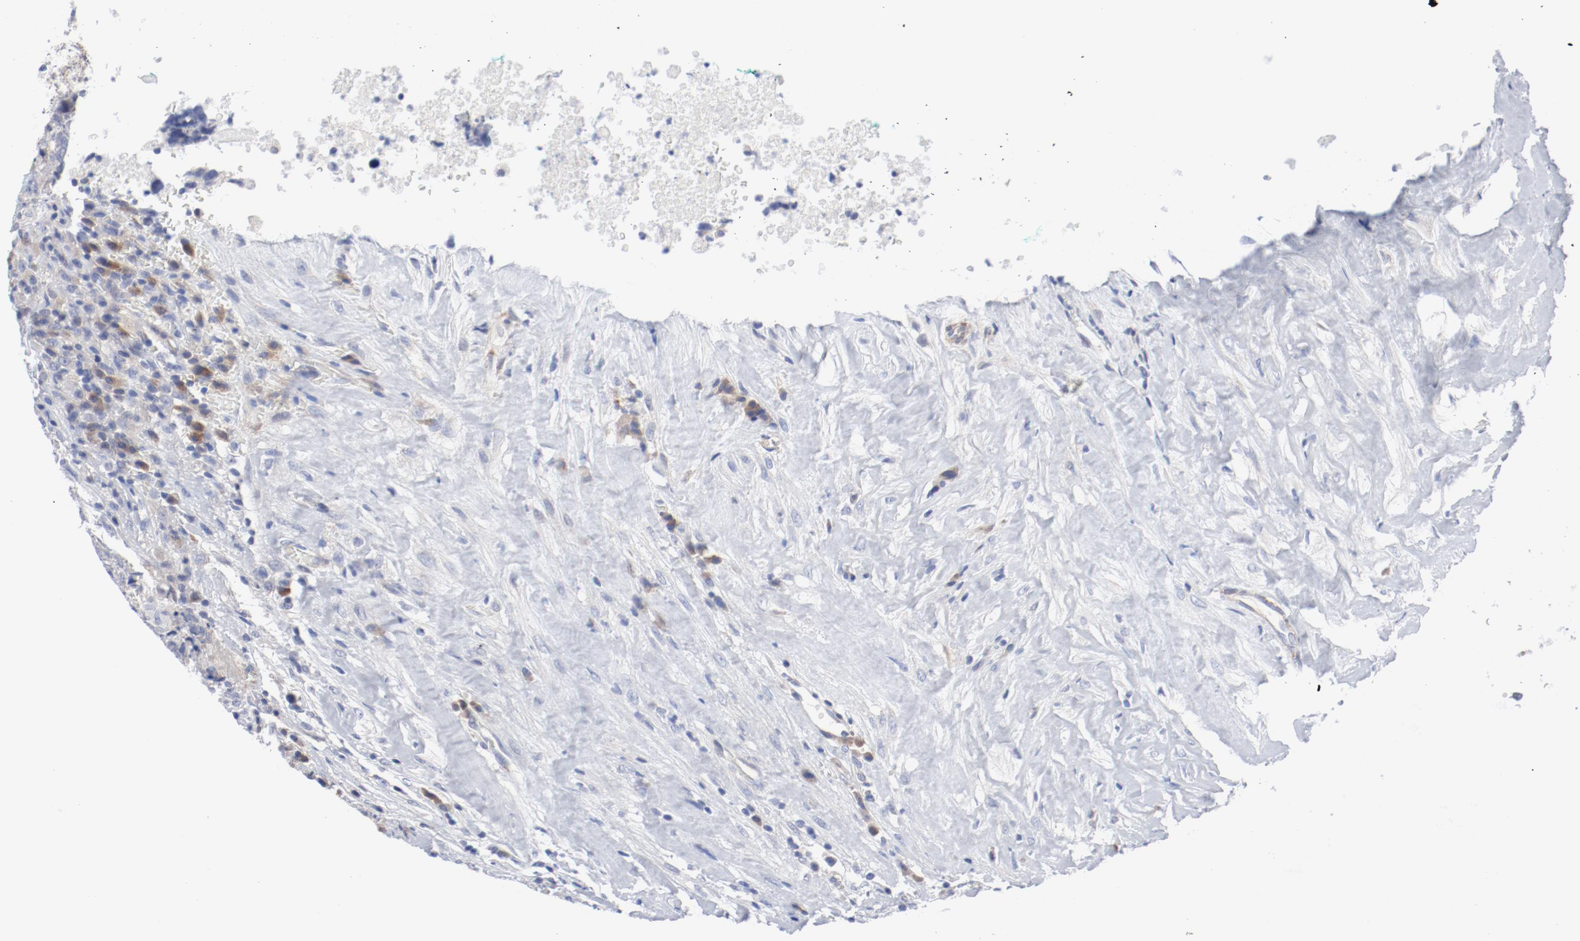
{"staining": {"intensity": "negative", "quantity": "none", "location": "none"}, "tissue": "testis cancer", "cell_type": "Tumor cells", "image_type": "cancer", "snomed": [{"axis": "morphology", "description": "Necrosis, NOS"}, {"axis": "morphology", "description": "Carcinoma, Embryonal, NOS"}, {"axis": "topography", "description": "Testis"}], "caption": "Testis cancer was stained to show a protein in brown. There is no significant positivity in tumor cells.", "gene": "BAD", "patient": {"sex": "male", "age": 19}}